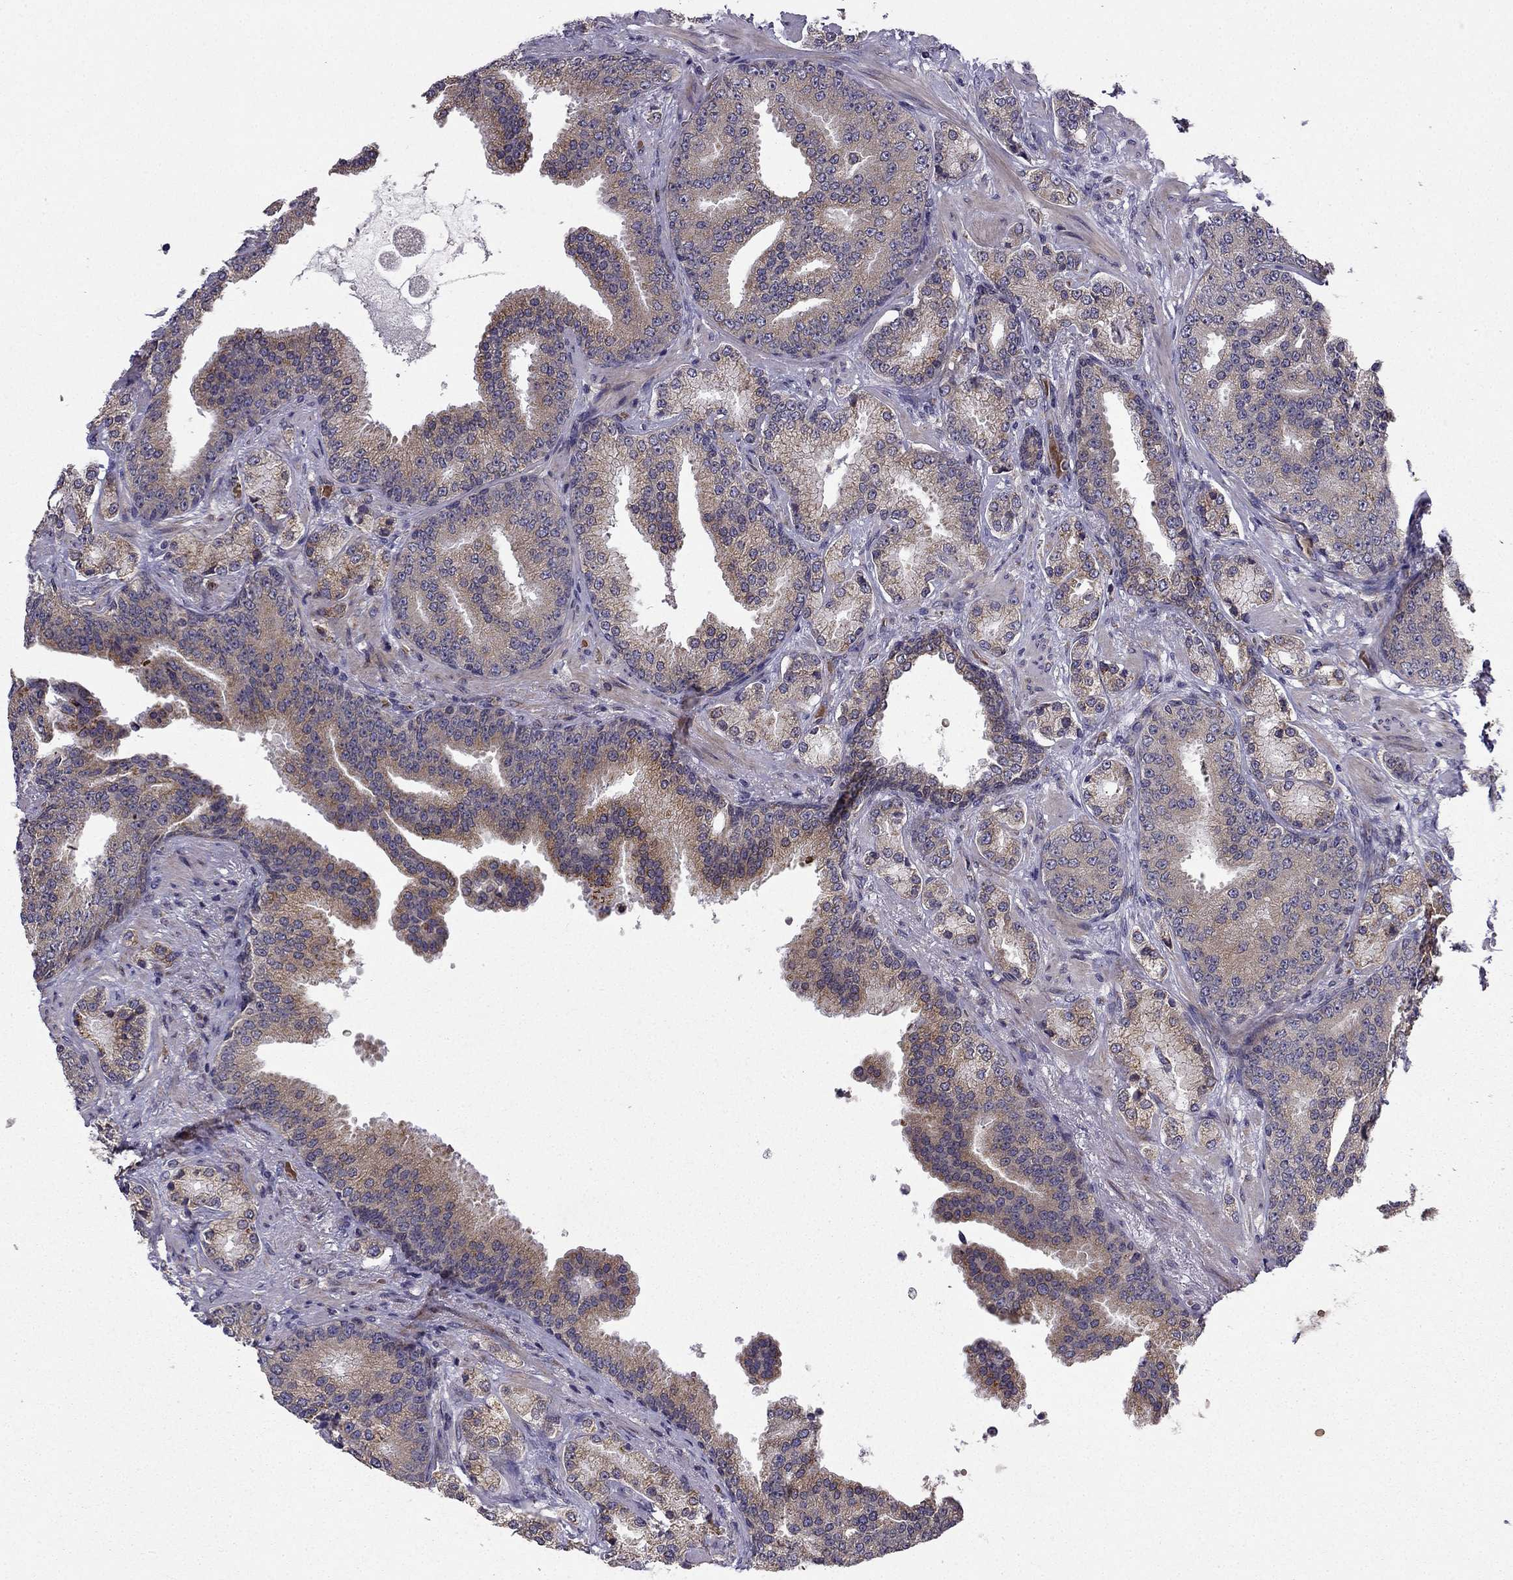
{"staining": {"intensity": "moderate", "quantity": ">75%", "location": "cytoplasmic/membranous"}, "tissue": "prostate cancer", "cell_type": "Tumor cells", "image_type": "cancer", "snomed": [{"axis": "morphology", "description": "Adenocarcinoma, Low grade"}, {"axis": "topography", "description": "Prostate"}], "caption": "Immunohistochemistry (IHC) of human adenocarcinoma (low-grade) (prostate) demonstrates medium levels of moderate cytoplasmic/membranous expression in approximately >75% of tumor cells.", "gene": "B4GALT7", "patient": {"sex": "male", "age": 68}}